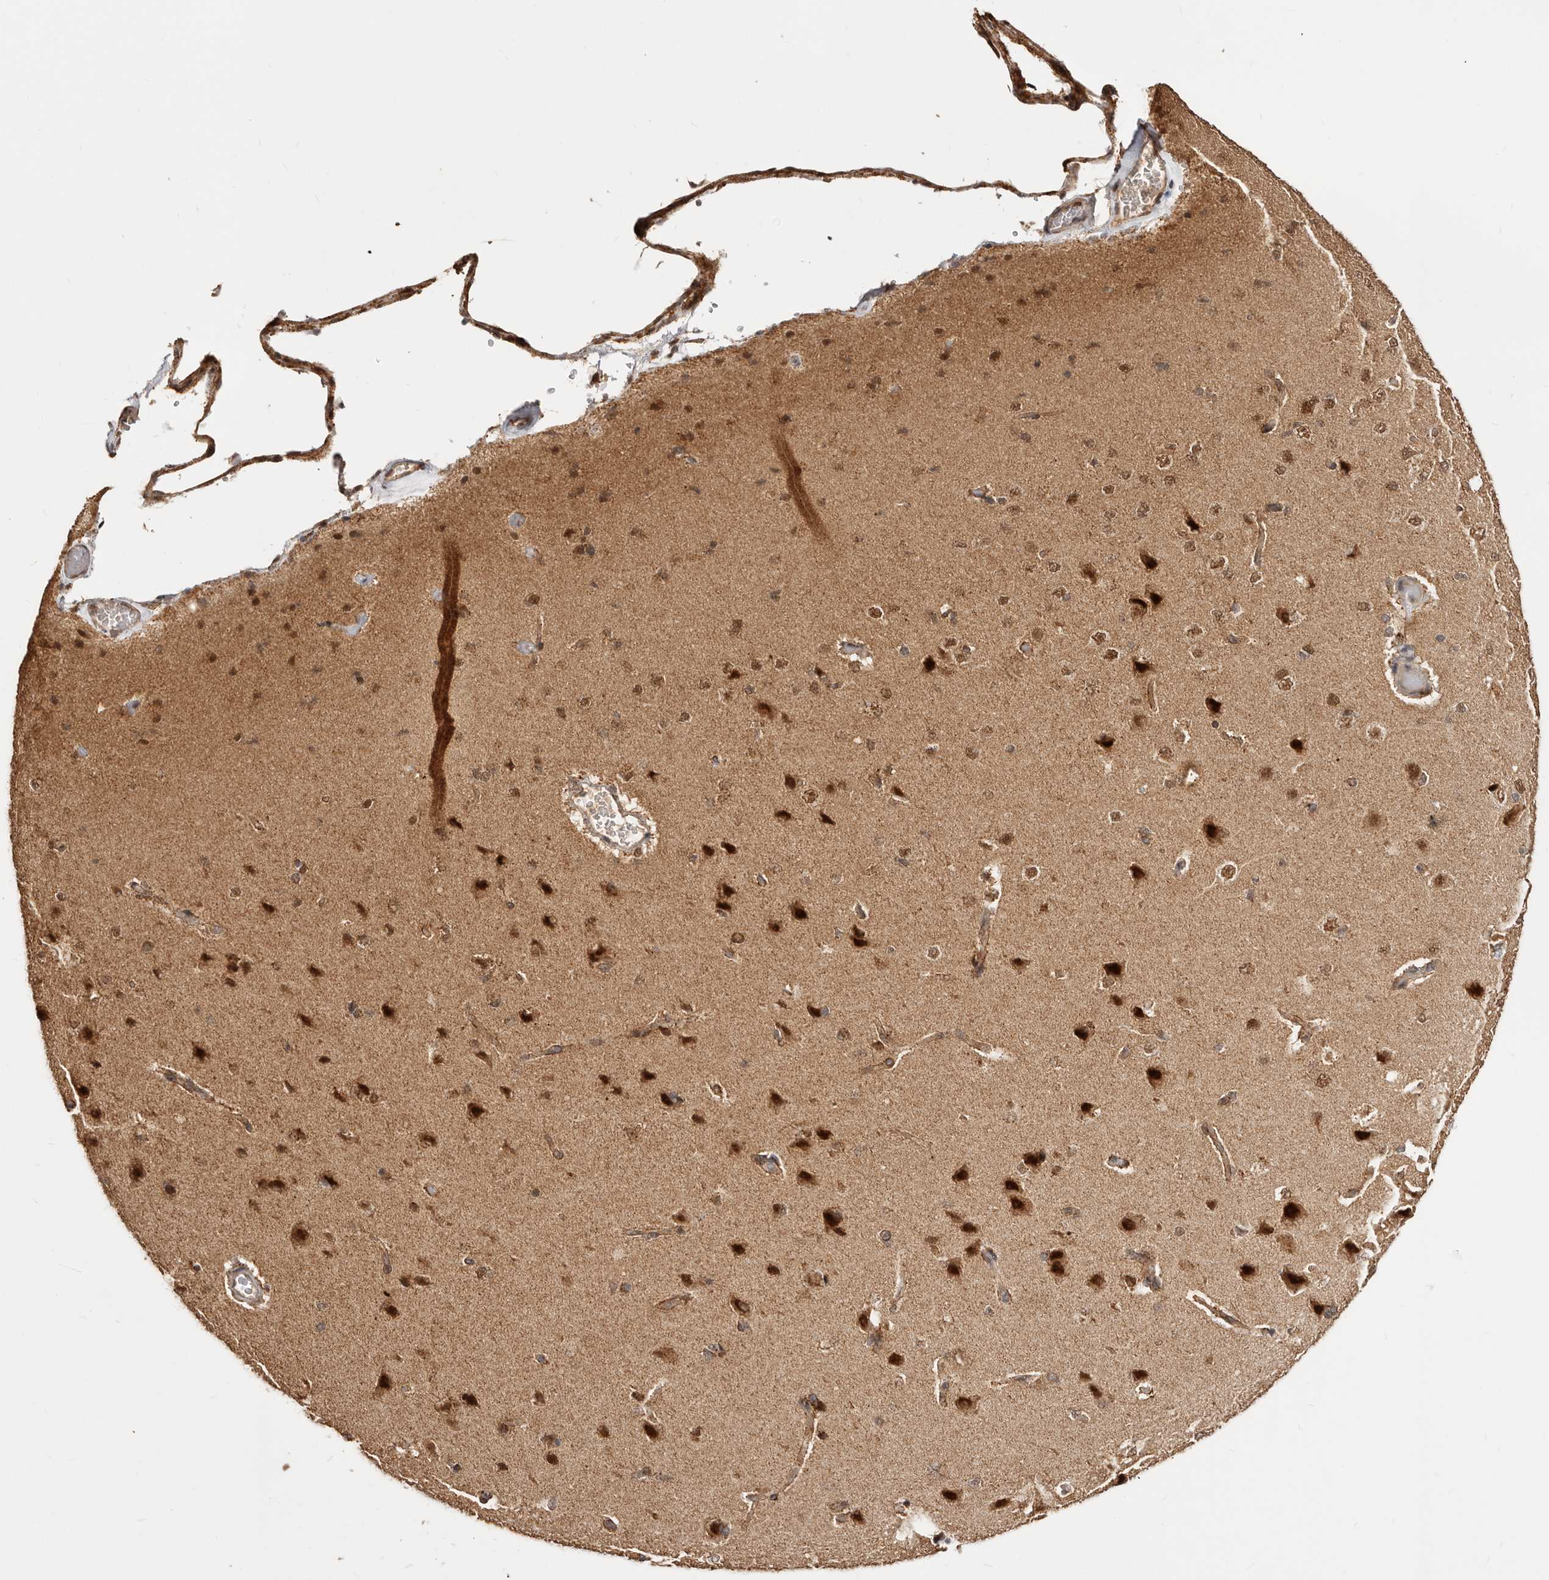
{"staining": {"intensity": "moderate", "quantity": ">75%", "location": "cytoplasmic/membranous"}, "tissue": "cerebral cortex", "cell_type": "Endothelial cells", "image_type": "normal", "snomed": [{"axis": "morphology", "description": "Normal tissue, NOS"}, {"axis": "topography", "description": "Cerebral cortex"}], "caption": "Cerebral cortex stained with immunohistochemistry displays moderate cytoplasmic/membranous positivity in about >75% of endothelial cells. (DAB (3,3'-diaminobenzidine) IHC with brightfield microscopy, high magnification).", "gene": "SEC14L1", "patient": {"sex": "male", "age": 62}}